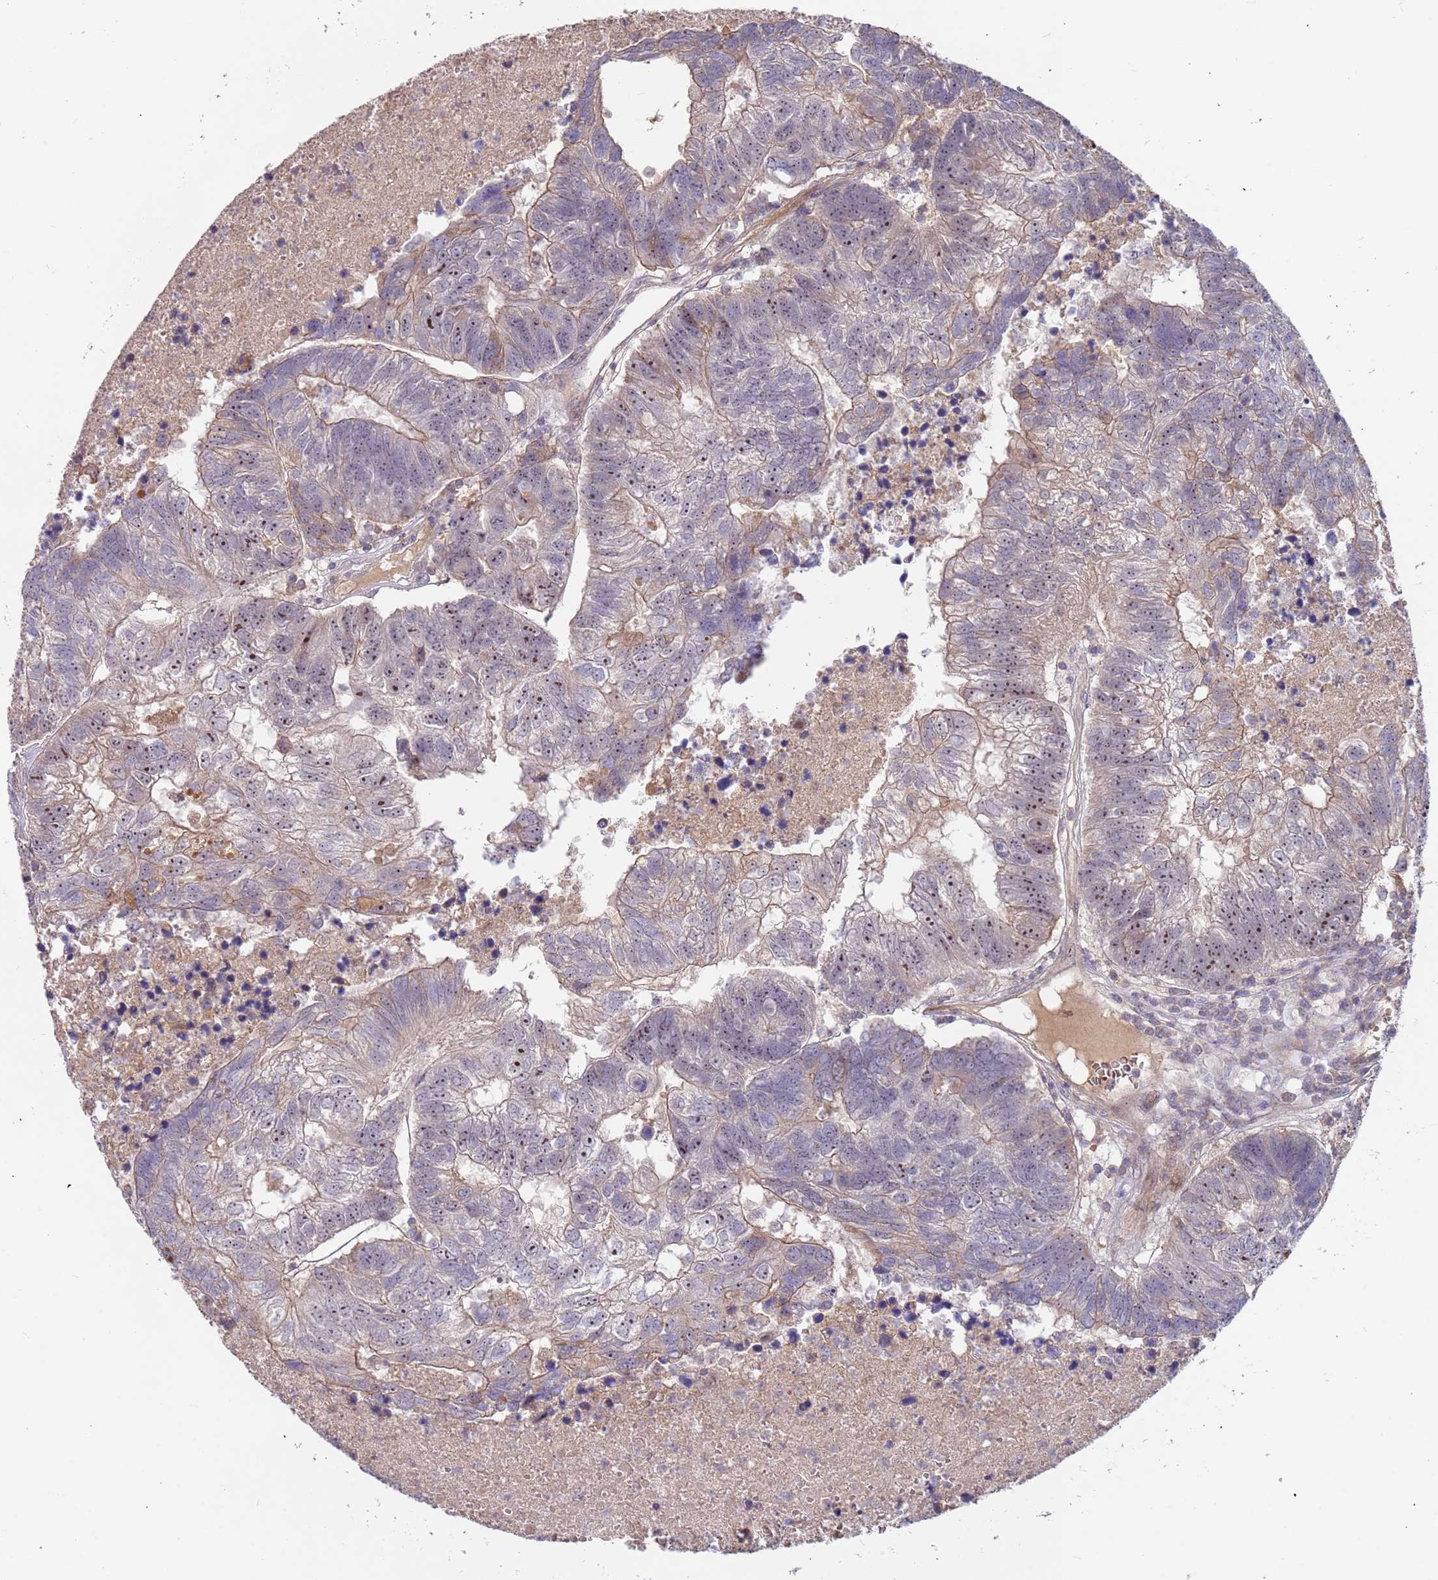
{"staining": {"intensity": "moderate", "quantity": "25%-75%", "location": "cytoplasmic/membranous,nuclear"}, "tissue": "colorectal cancer", "cell_type": "Tumor cells", "image_type": "cancer", "snomed": [{"axis": "morphology", "description": "Adenocarcinoma, NOS"}, {"axis": "topography", "description": "Colon"}], "caption": "Immunohistochemical staining of colorectal adenocarcinoma shows medium levels of moderate cytoplasmic/membranous and nuclear staining in about 25%-75% of tumor cells.", "gene": "TRAPPC6B", "patient": {"sex": "female", "age": 48}}